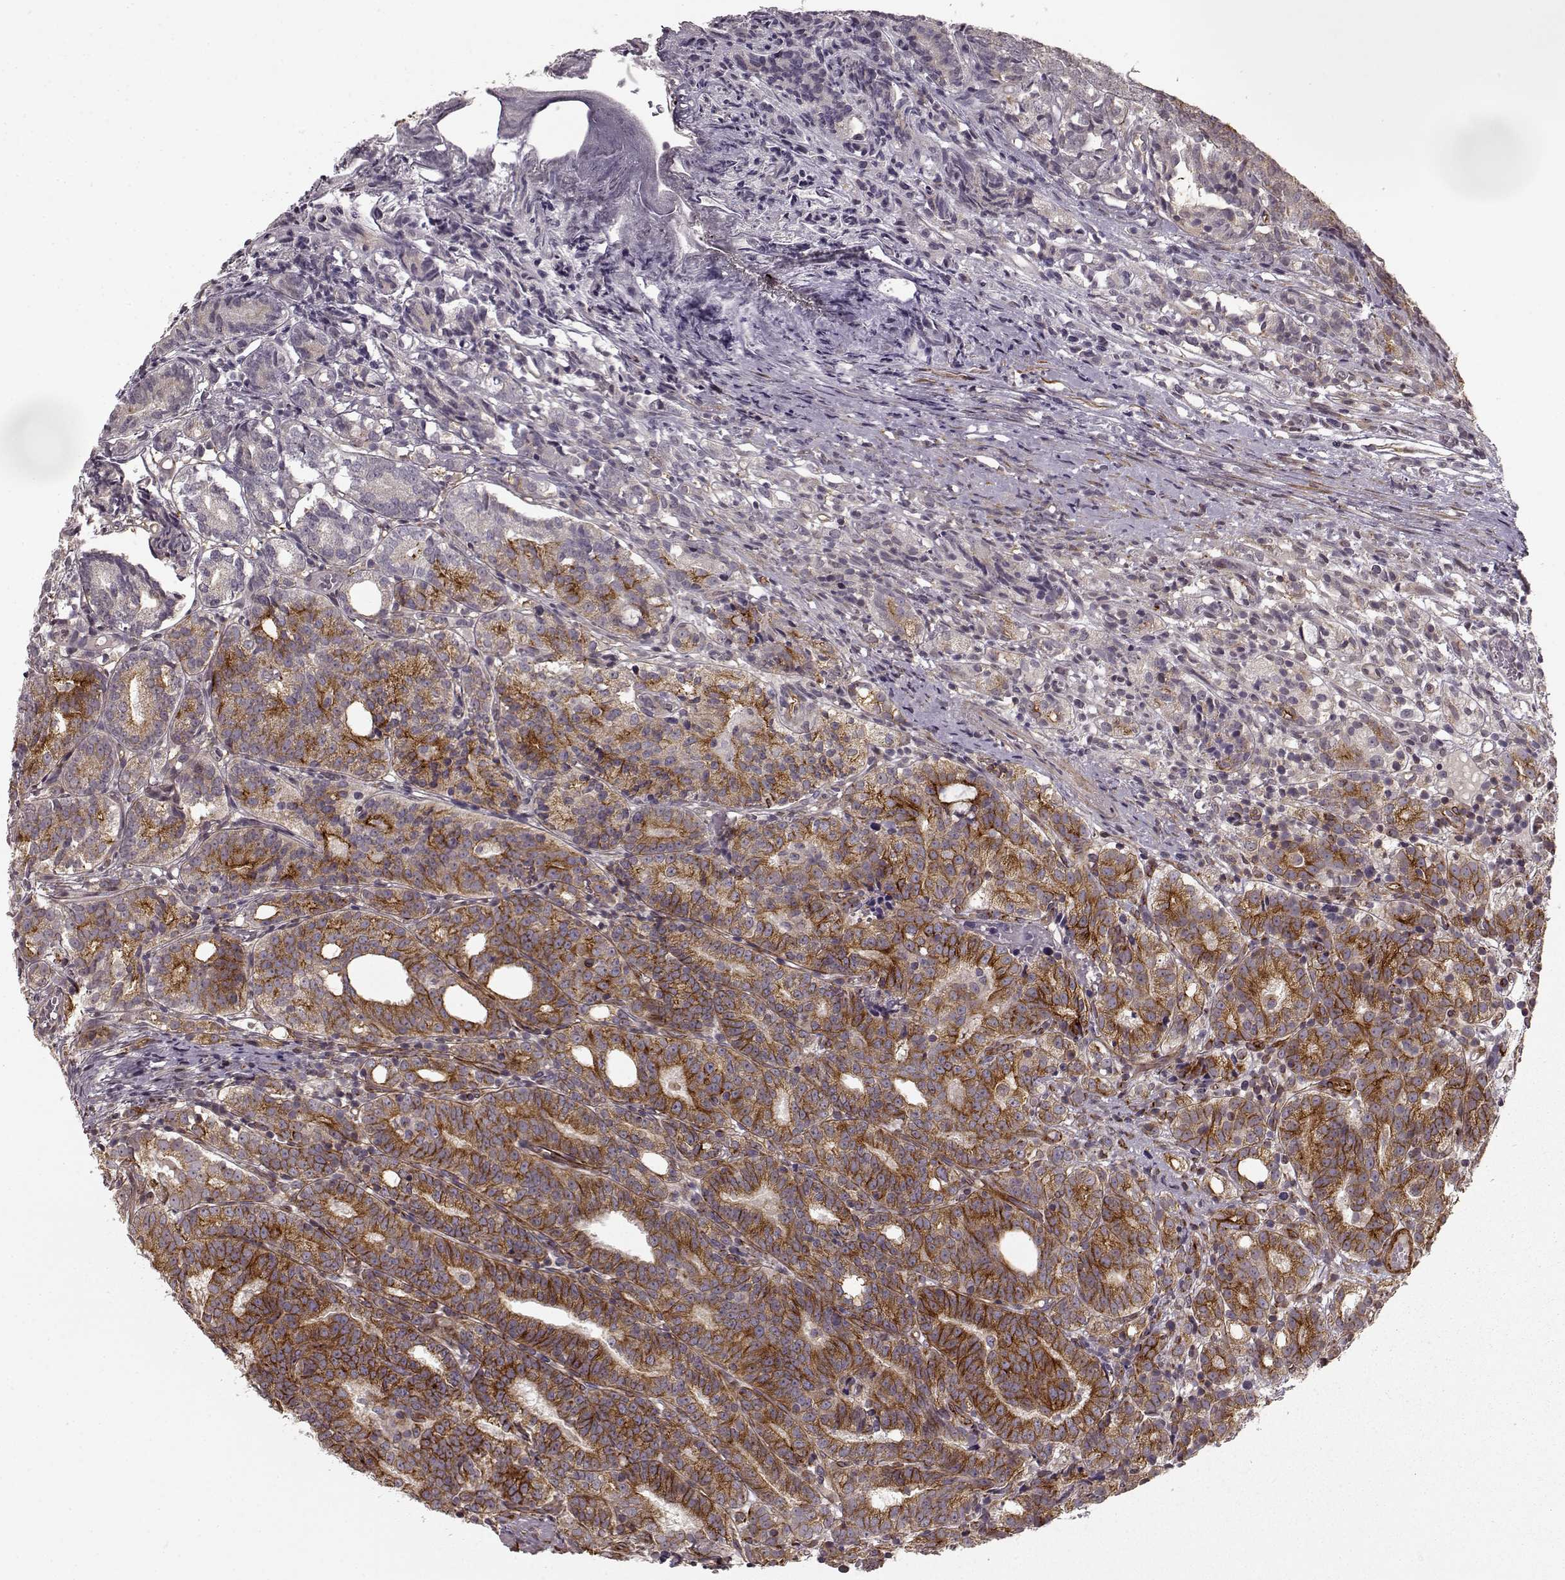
{"staining": {"intensity": "strong", "quantity": "25%-75%", "location": "cytoplasmic/membranous"}, "tissue": "prostate cancer", "cell_type": "Tumor cells", "image_type": "cancer", "snomed": [{"axis": "morphology", "description": "Adenocarcinoma, High grade"}, {"axis": "topography", "description": "Prostate"}], "caption": "IHC histopathology image of prostate cancer stained for a protein (brown), which demonstrates high levels of strong cytoplasmic/membranous expression in about 25%-75% of tumor cells.", "gene": "MTR", "patient": {"sex": "male", "age": 53}}